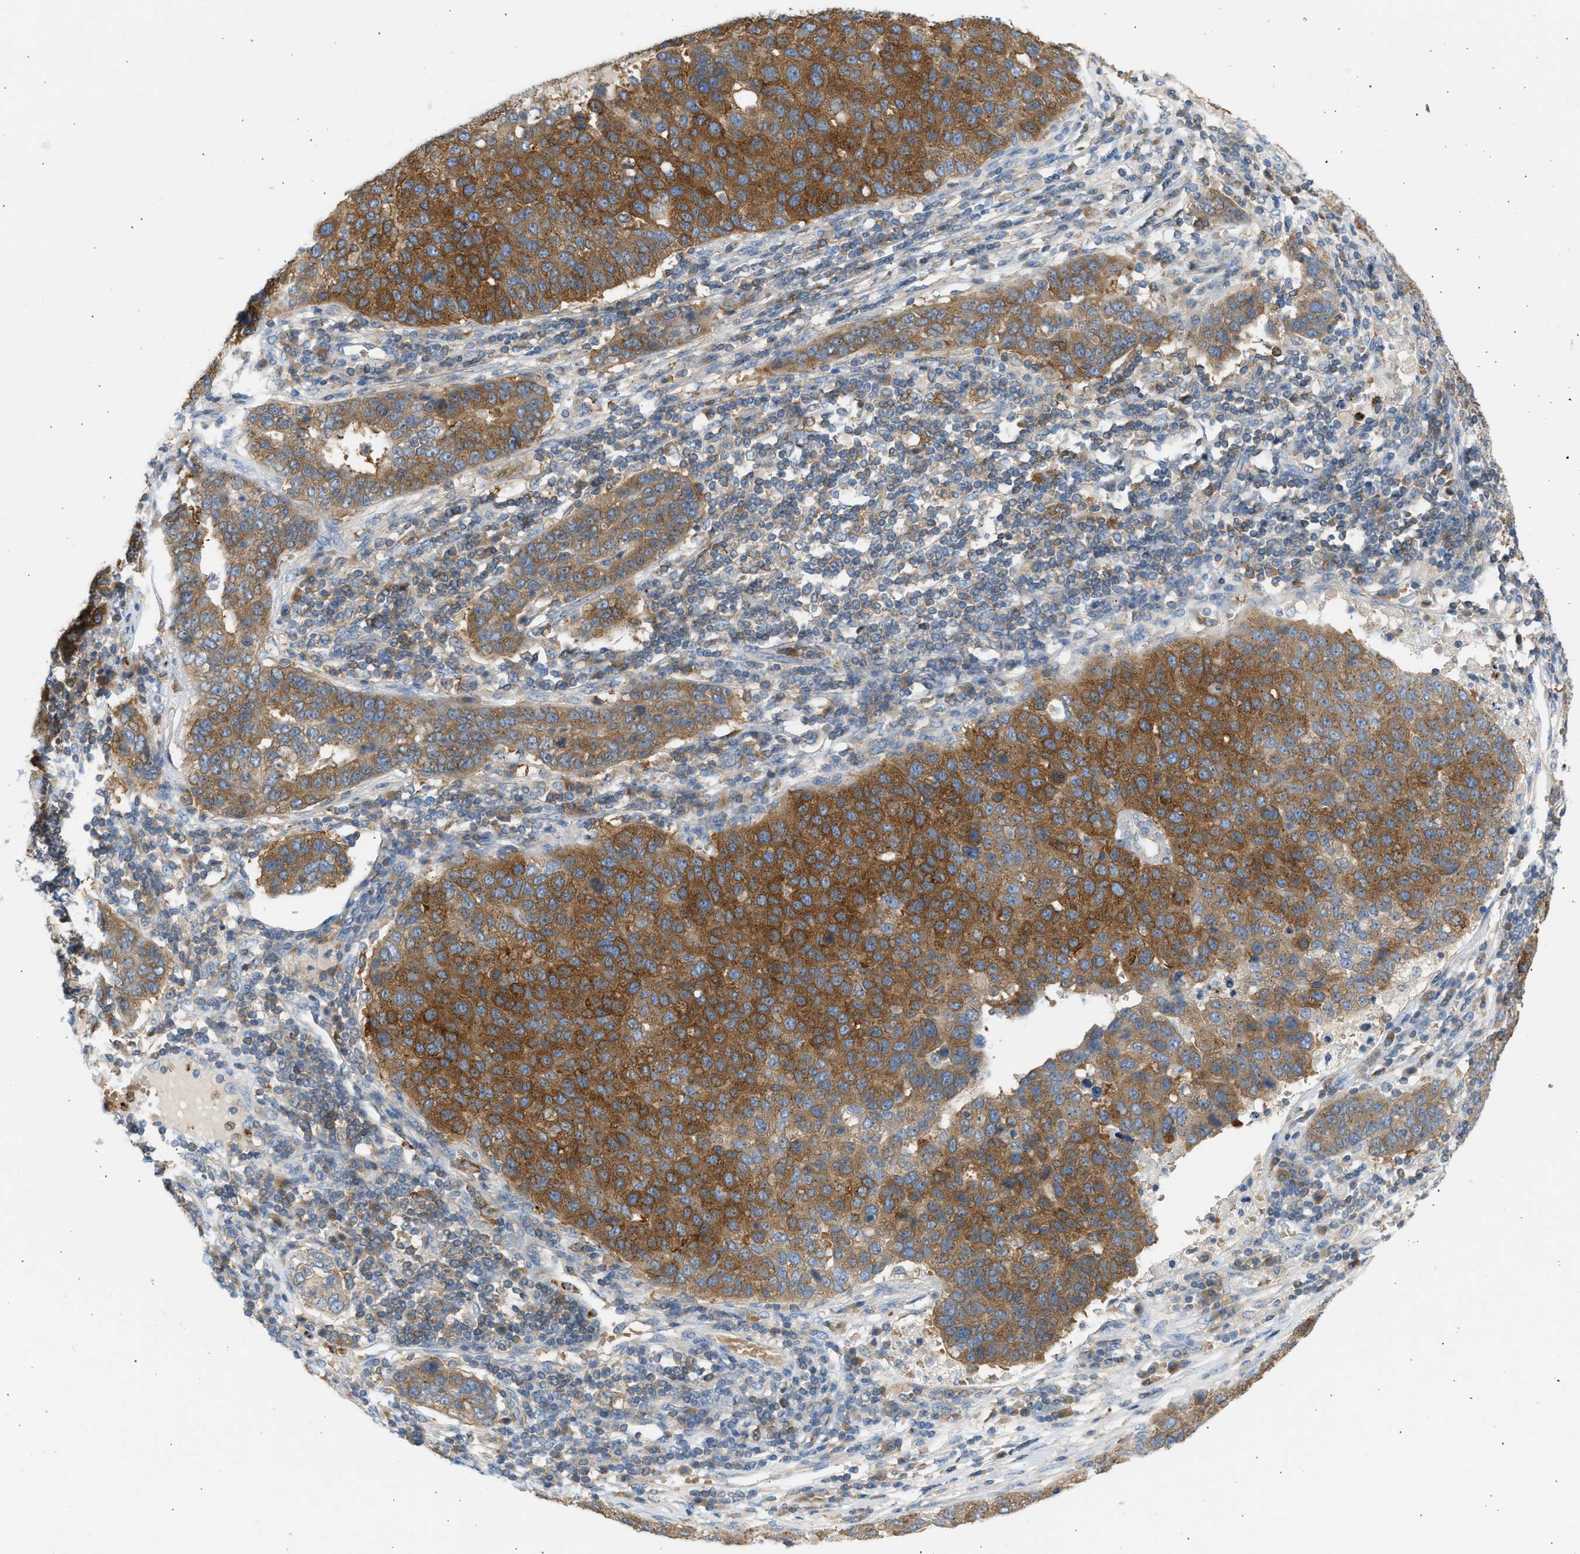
{"staining": {"intensity": "strong", "quantity": ">75%", "location": "cytoplasmic/membranous"}, "tissue": "pancreatic cancer", "cell_type": "Tumor cells", "image_type": "cancer", "snomed": [{"axis": "morphology", "description": "Adenocarcinoma, NOS"}, {"axis": "topography", "description": "Pancreas"}], "caption": "Tumor cells exhibit high levels of strong cytoplasmic/membranous staining in about >75% of cells in human pancreatic cancer (adenocarcinoma).", "gene": "TRIM50", "patient": {"sex": "female", "age": 61}}